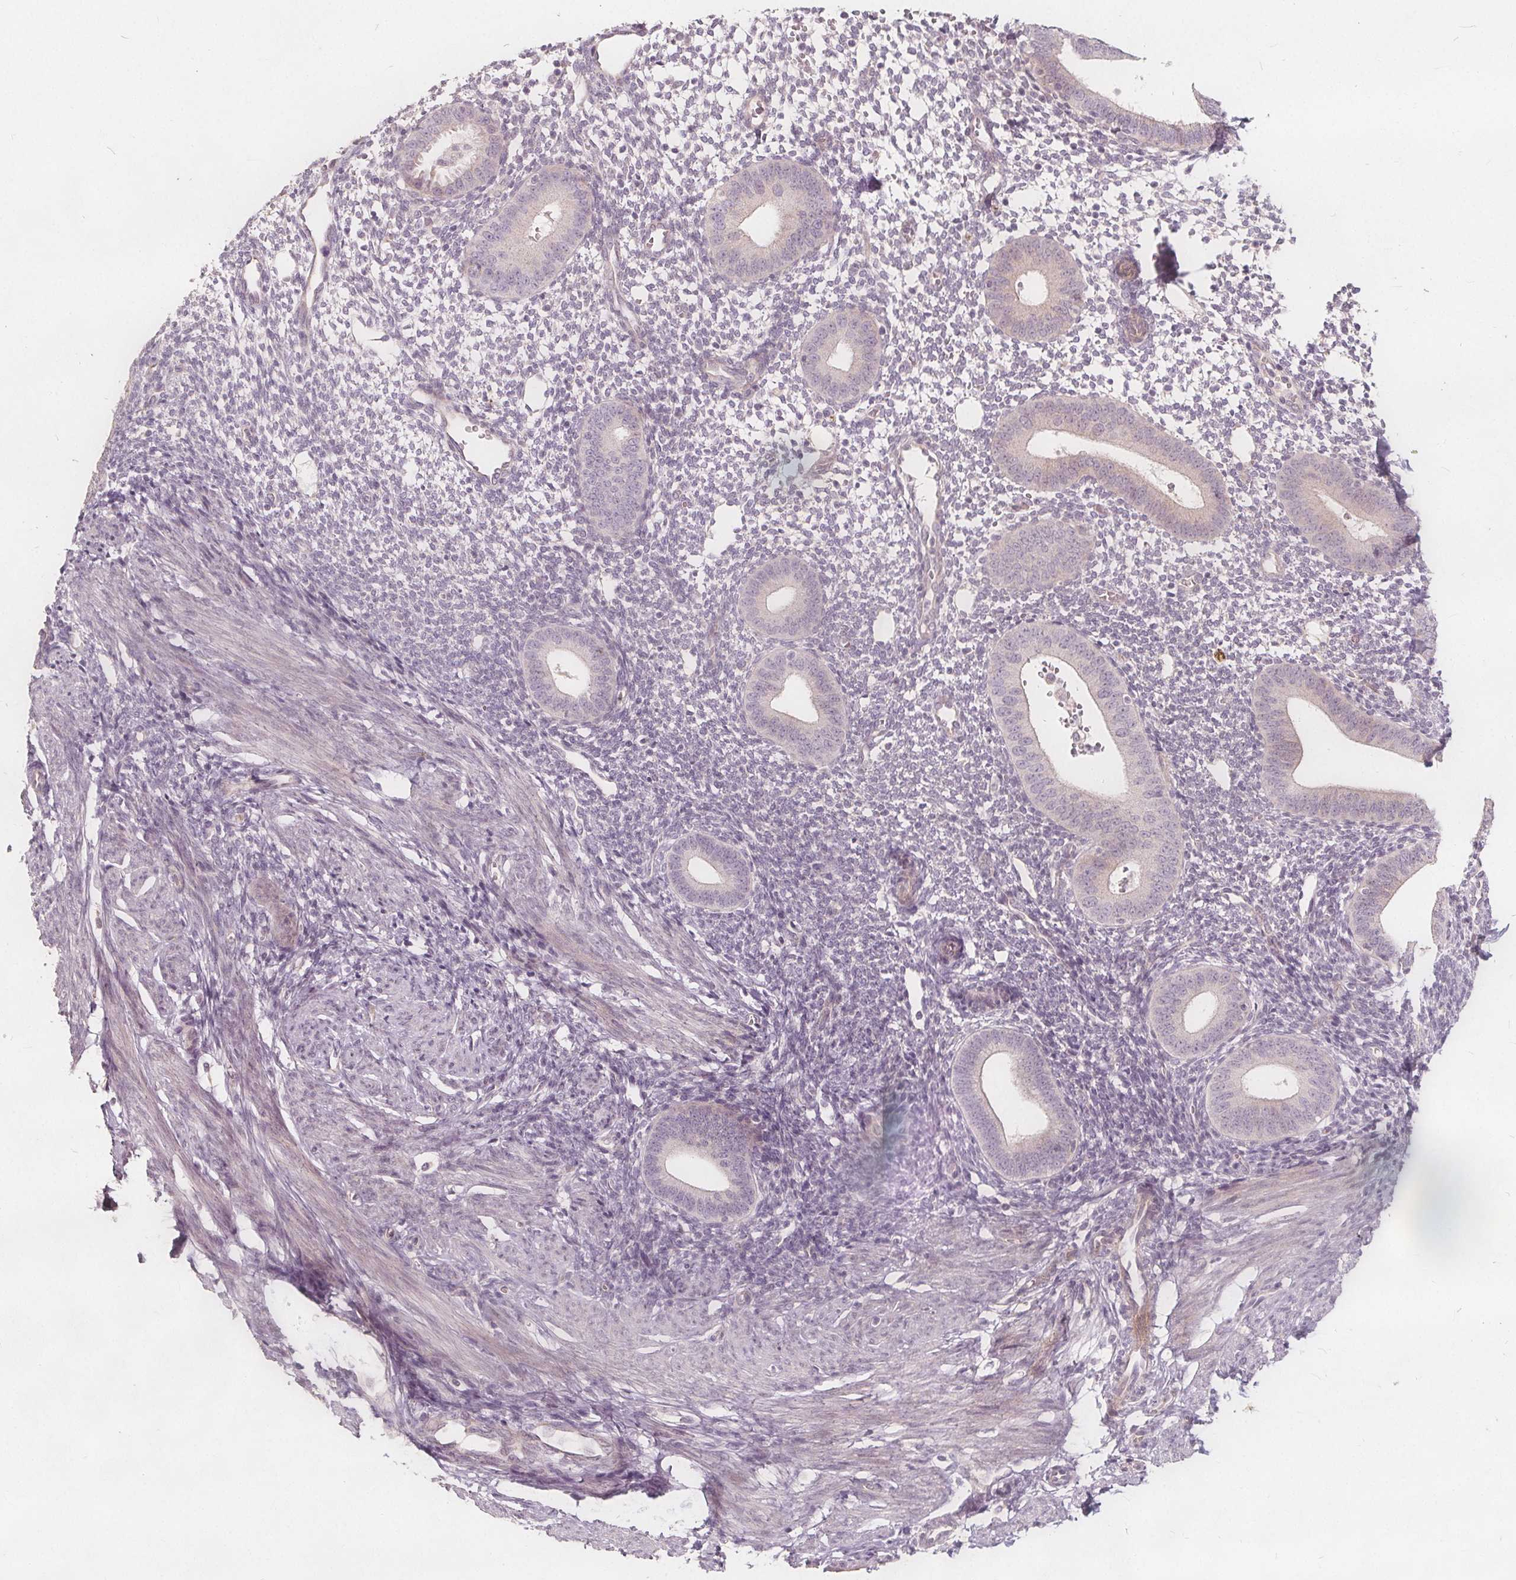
{"staining": {"intensity": "negative", "quantity": "none", "location": "none"}, "tissue": "endometrium", "cell_type": "Cells in endometrial stroma", "image_type": "normal", "snomed": [{"axis": "morphology", "description": "Normal tissue, NOS"}, {"axis": "topography", "description": "Endometrium"}], "caption": "An image of human endometrium is negative for staining in cells in endometrial stroma. Nuclei are stained in blue.", "gene": "PTPRT", "patient": {"sex": "female", "age": 40}}